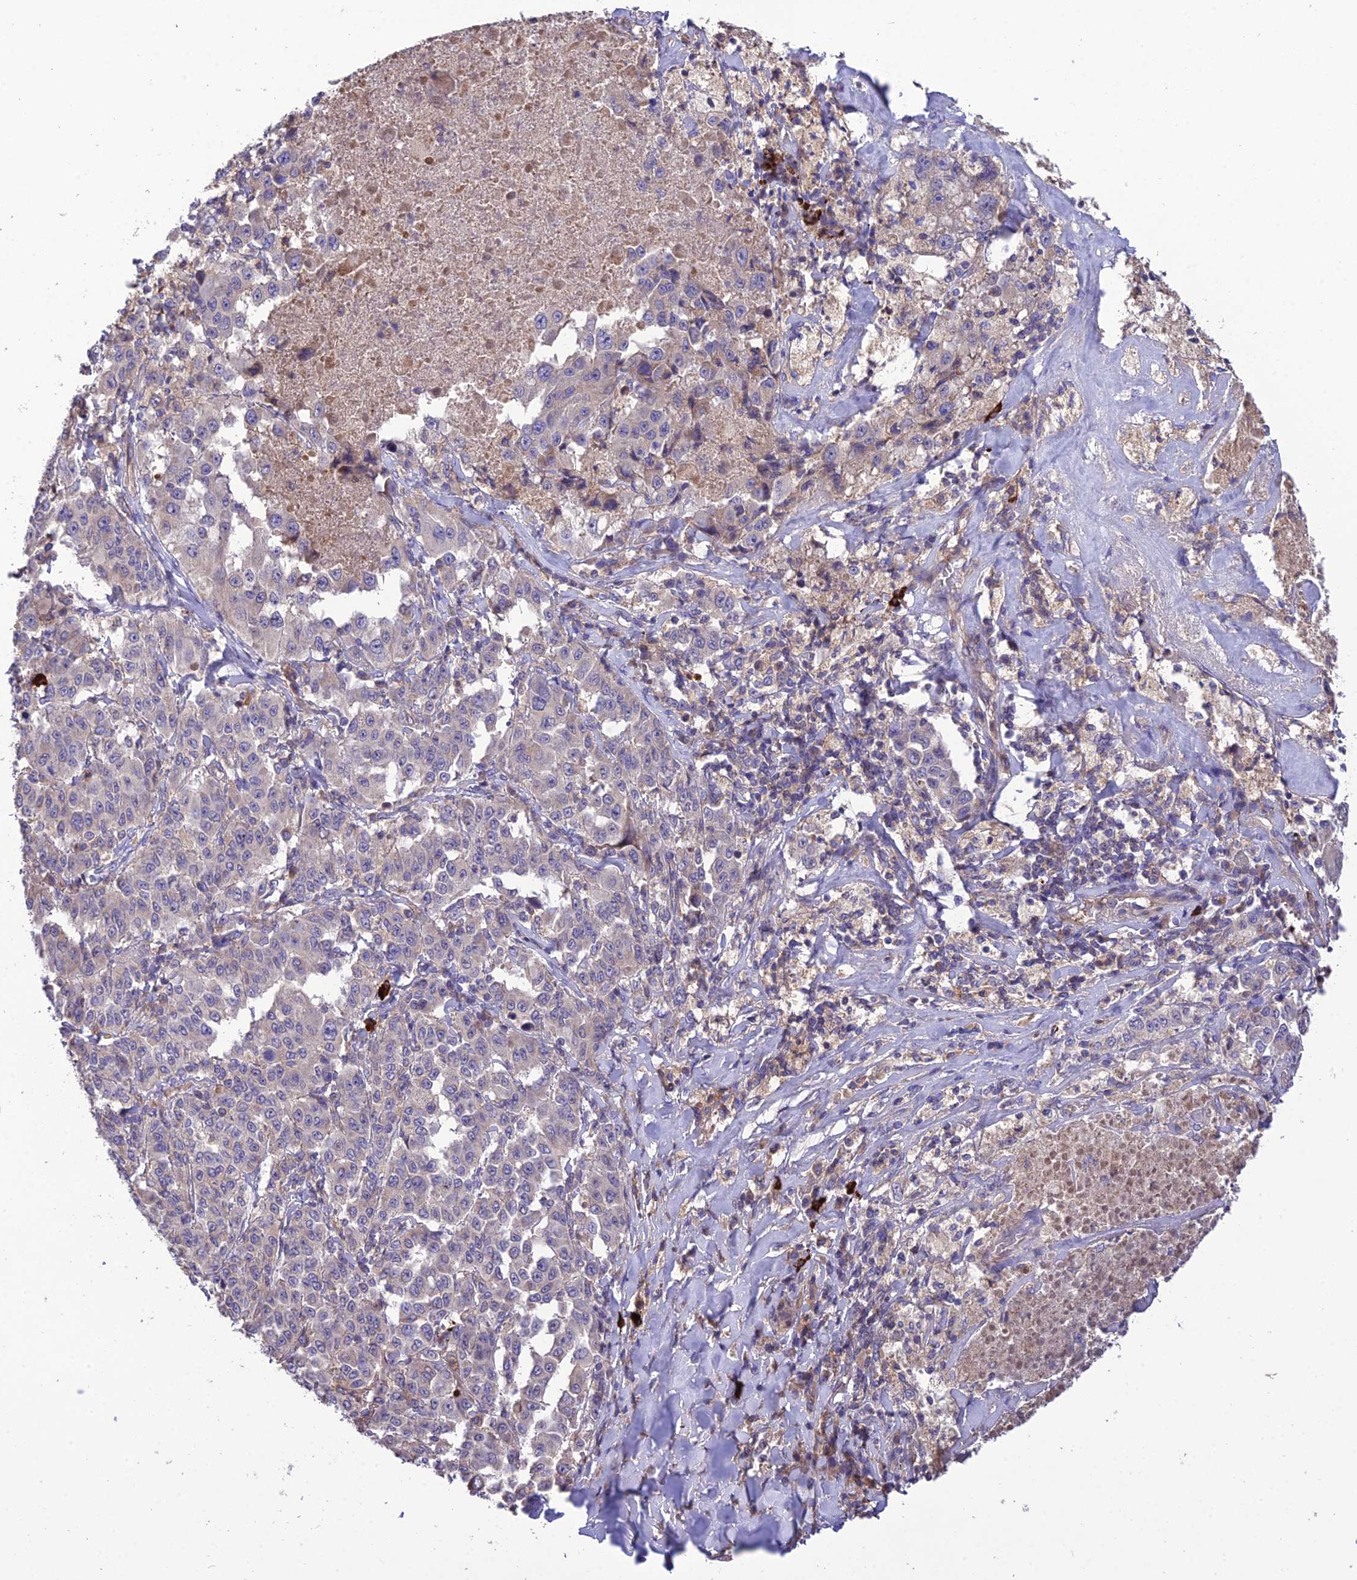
{"staining": {"intensity": "weak", "quantity": "<25%", "location": "cytoplasmic/membranous"}, "tissue": "melanoma", "cell_type": "Tumor cells", "image_type": "cancer", "snomed": [{"axis": "morphology", "description": "Malignant melanoma, Metastatic site"}, {"axis": "topography", "description": "Lymph node"}], "caption": "Tumor cells show no significant staining in malignant melanoma (metastatic site).", "gene": "MIOS", "patient": {"sex": "male", "age": 62}}